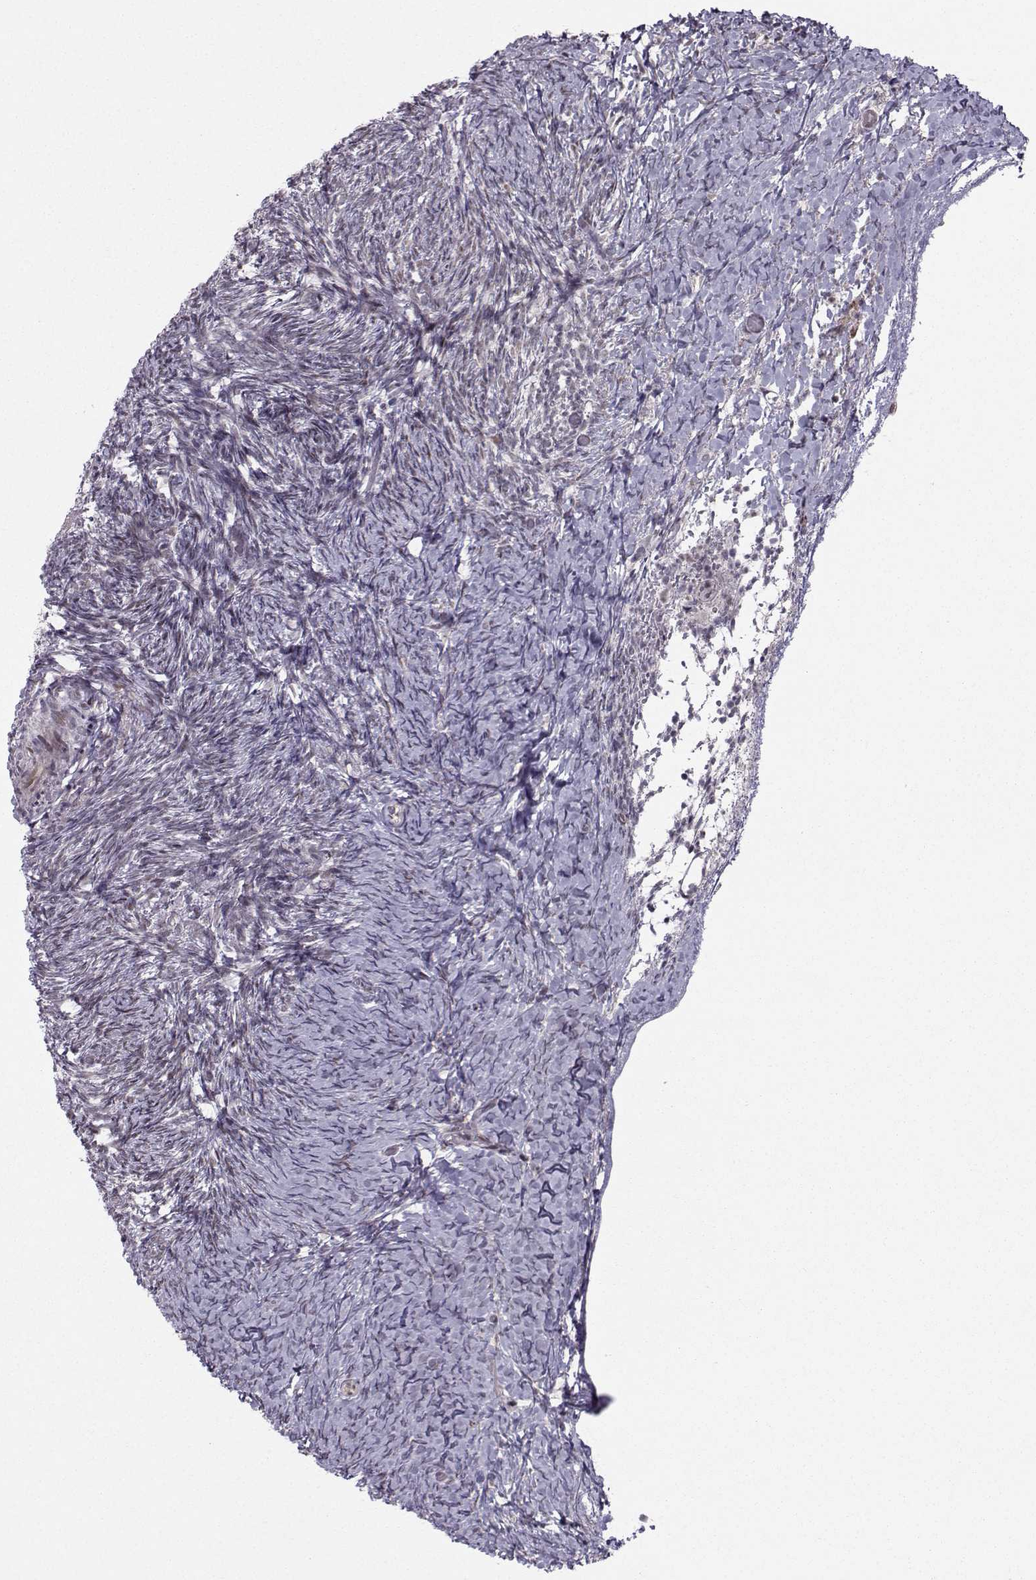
{"staining": {"intensity": "moderate", "quantity": ">75%", "location": "nuclear"}, "tissue": "ovary", "cell_type": "Follicle cells", "image_type": "normal", "snomed": [{"axis": "morphology", "description": "Normal tissue, NOS"}, {"axis": "topography", "description": "Ovary"}], "caption": "Protein staining reveals moderate nuclear expression in about >75% of follicle cells in unremarkable ovary. The staining was performed using DAB to visualize the protein expression in brown, while the nuclei were stained in blue with hematoxylin (Magnification: 20x).", "gene": "SNAPC2", "patient": {"sex": "female", "age": 39}}